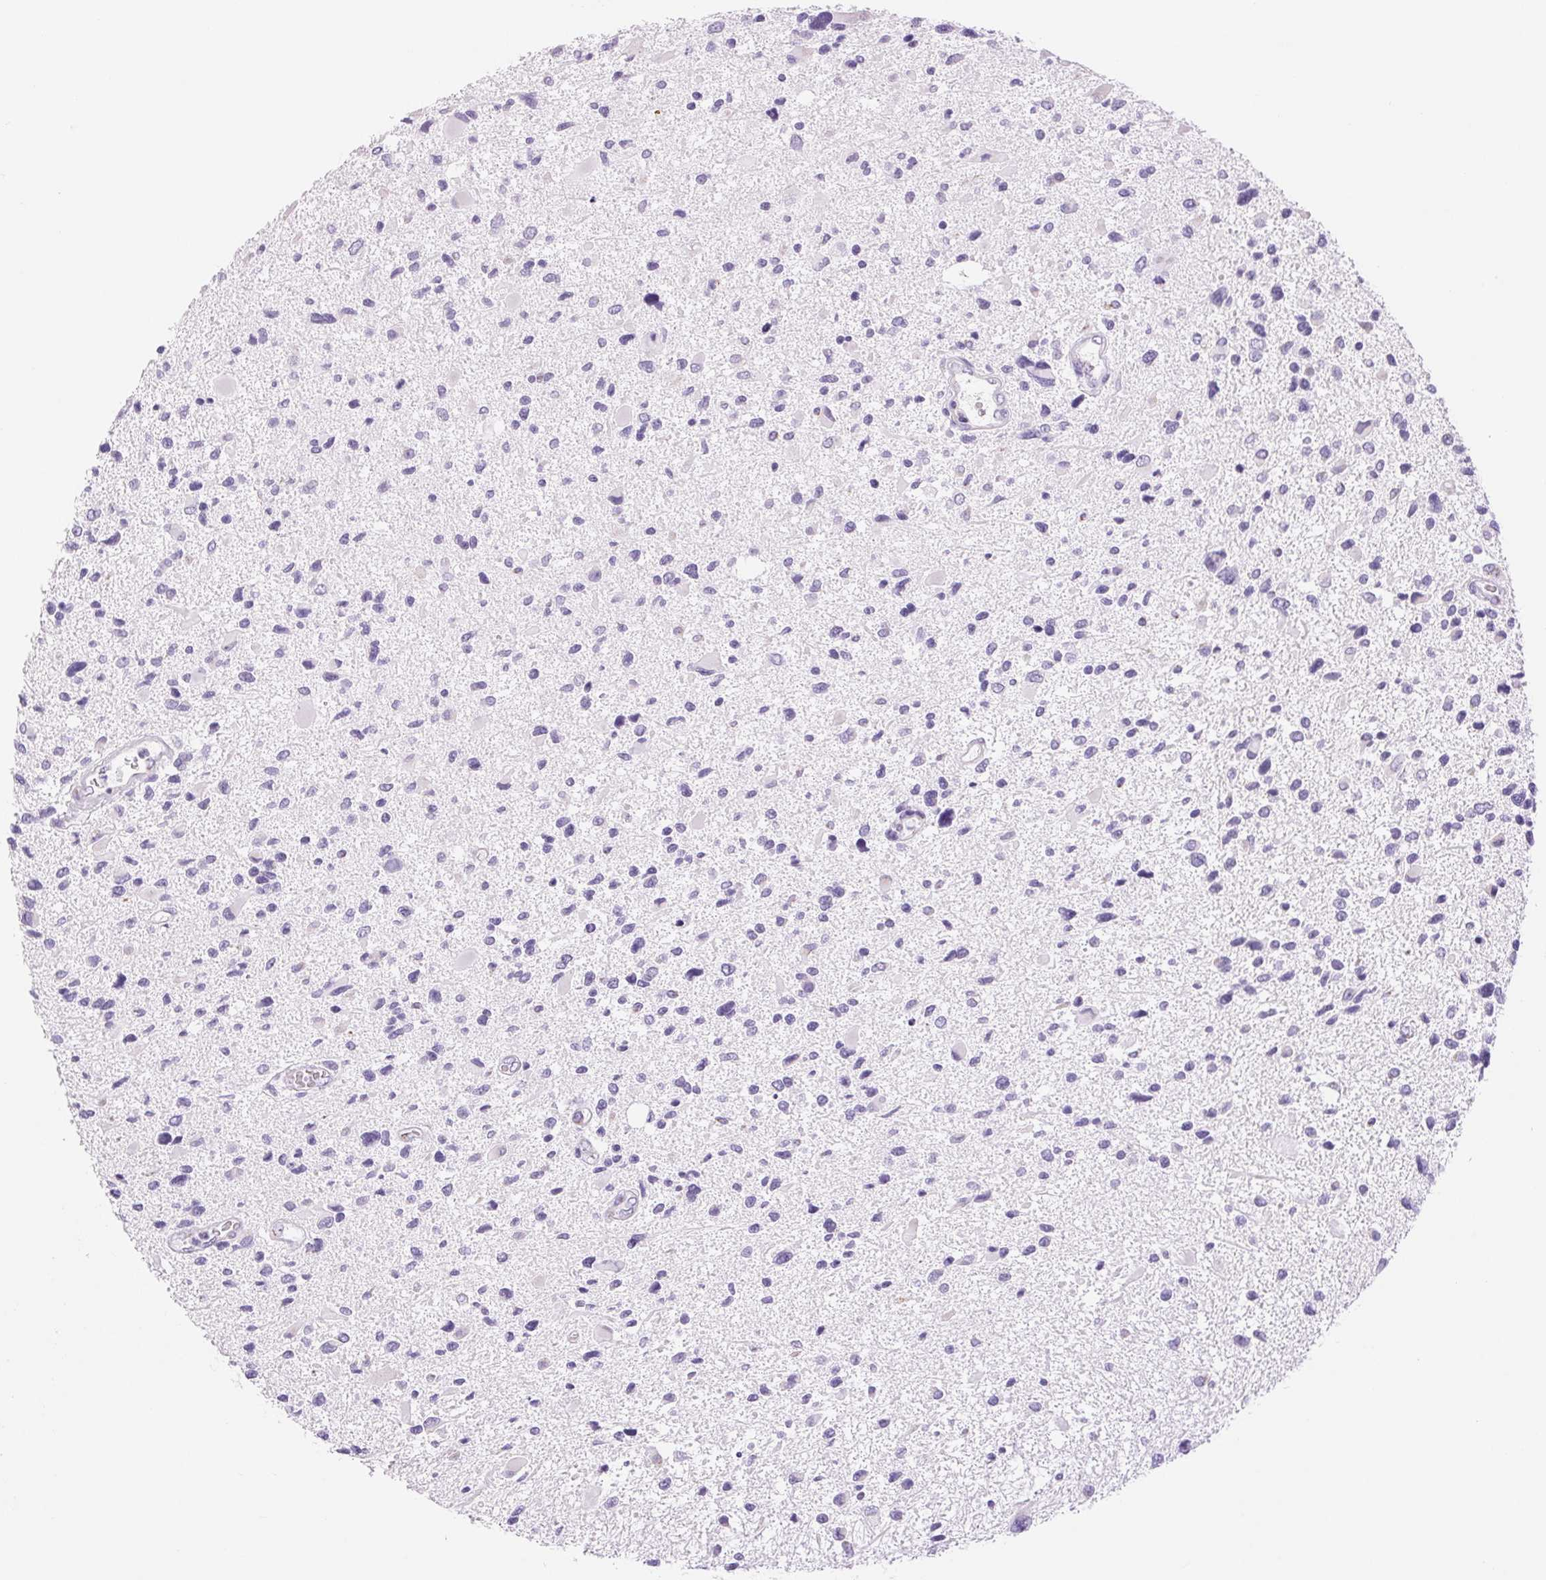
{"staining": {"intensity": "negative", "quantity": "none", "location": "none"}, "tissue": "glioma", "cell_type": "Tumor cells", "image_type": "cancer", "snomed": [{"axis": "morphology", "description": "Glioma, malignant, Low grade"}, {"axis": "topography", "description": "Brain"}], "caption": "DAB (3,3'-diaminobenzidine) immunohistochemical staining of glioma exhibits no significant positivity in tumor cells. (Brightfield microscopy of DAB (3,3'-diaminobenzidine) immunohistochemistry (IHC) at high magnification).", "gene": "SERPINB3", "patient": {"sex": "female", "age": 32}}